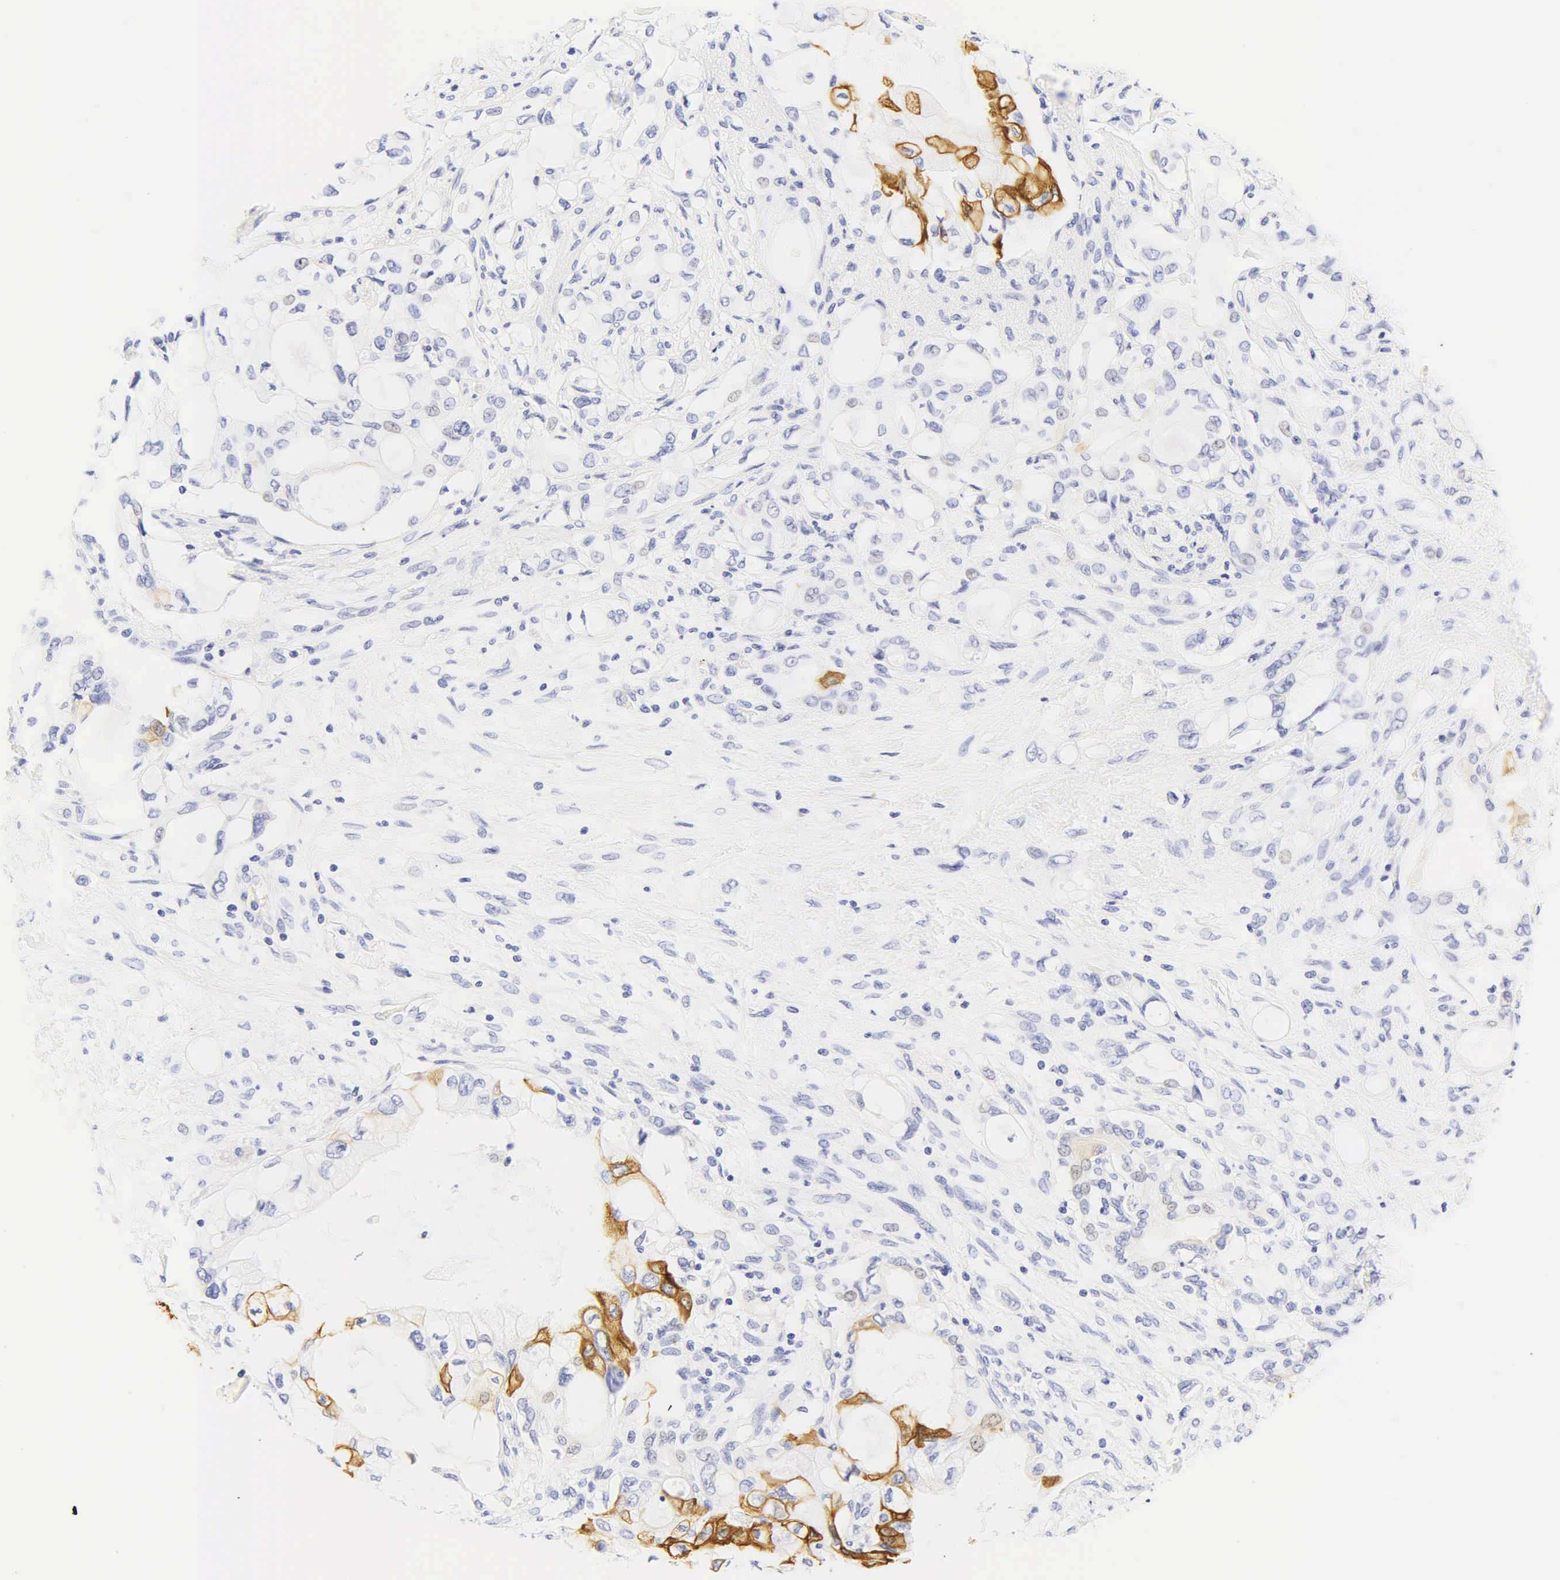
{"staining": {"intensity": "moderate", "quantity": "<25%", "location": "cytoplasmic/membranous"}, "tissue": "pancreatic cancer", "cell_type": "Tumor cells", "image_type": "cancer", "snomed": [{"axis": "morphology", "description": "Adenocarcinoma, NOS"}, {"axis": "topography", "description": "Pancreas"}], "caption": "A high-resolution photomicrograph shows immunohistochemistry (IHC) staining of pancreatic adenocarcinoma, which exhibits moderate cytoplasmic/membranous staining in approximately <25% of tumor cells.", "gene": "KRT20", "patient": {"sex": "female", "age": 70}}